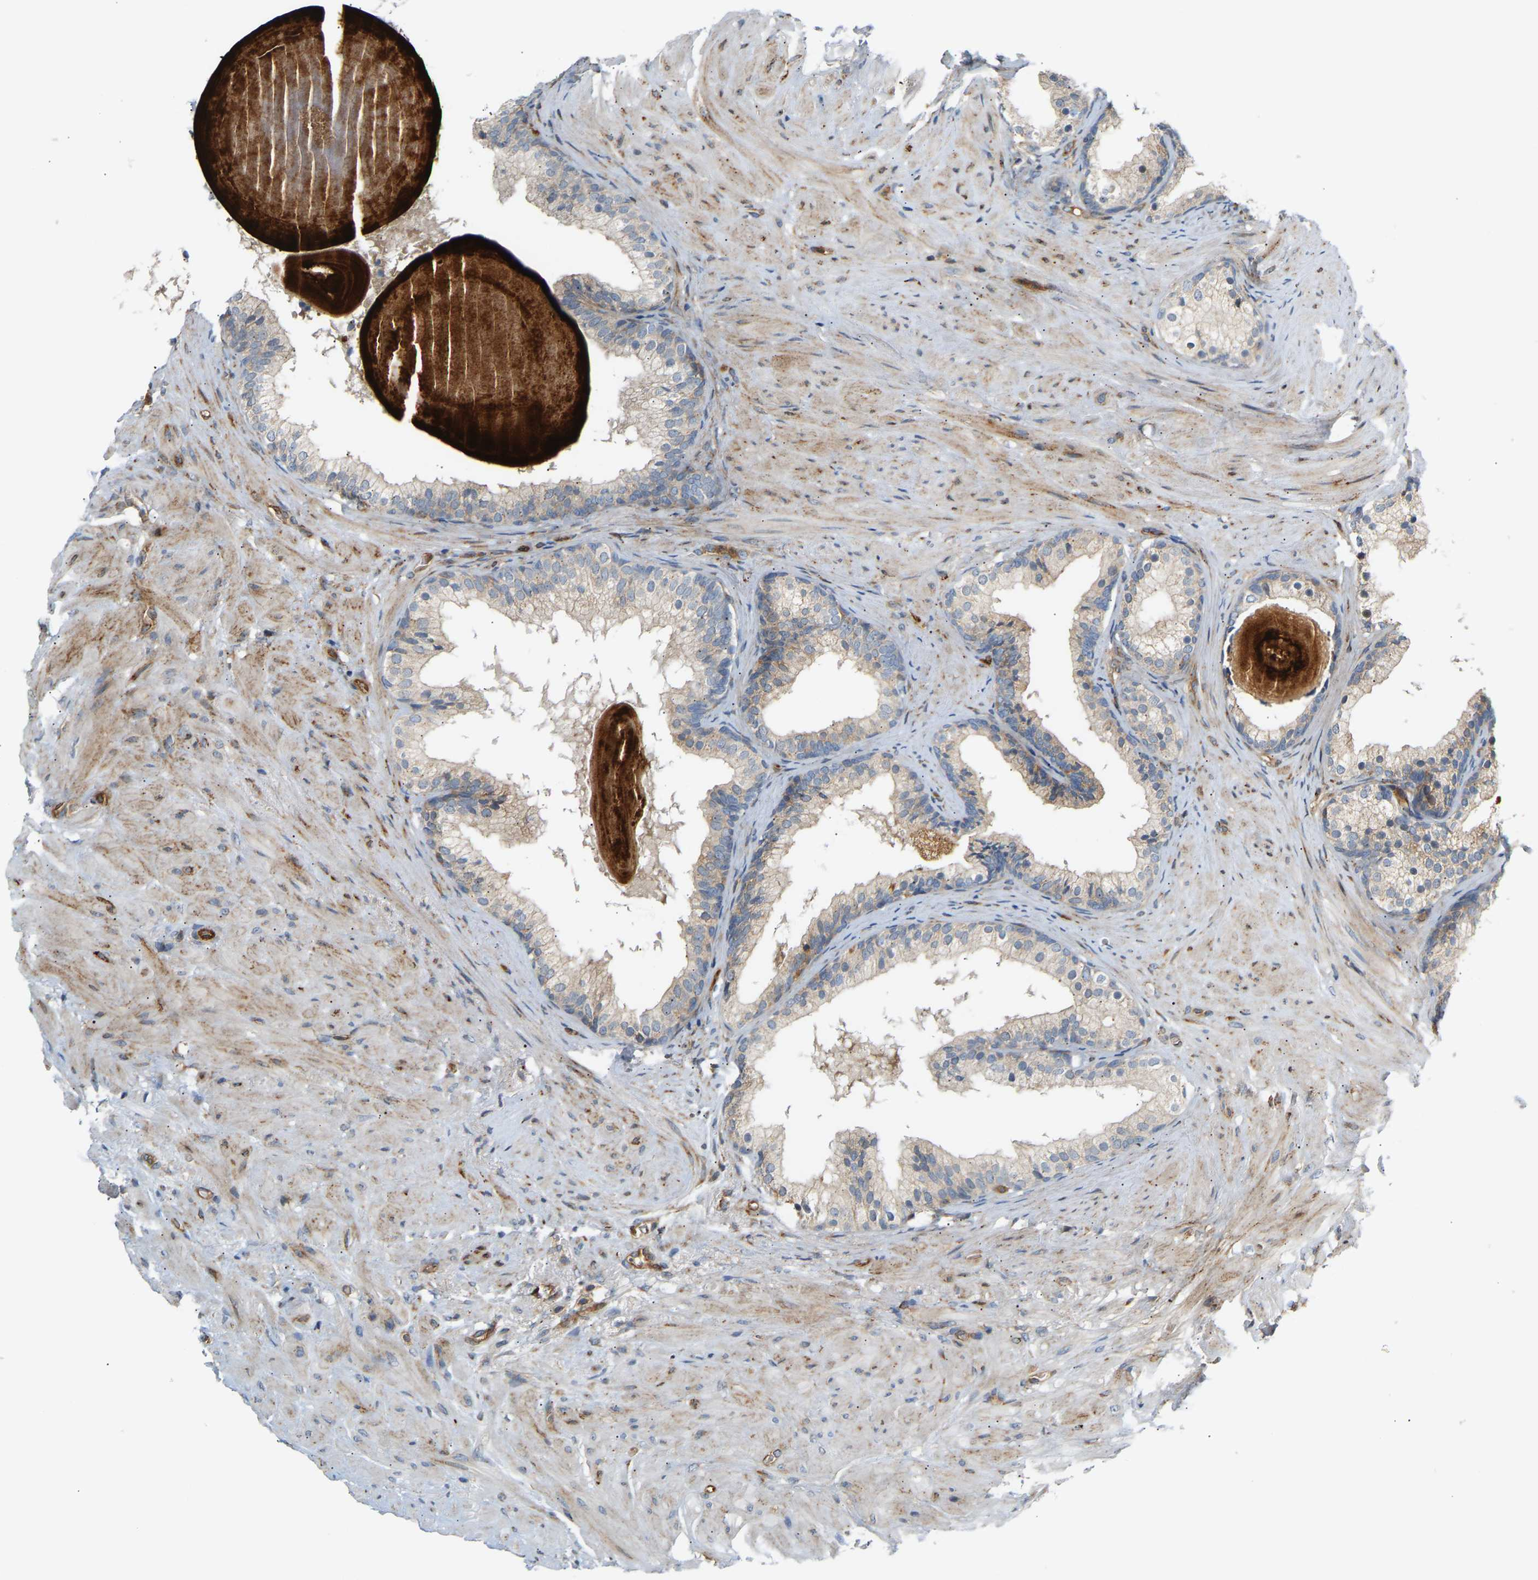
{"staining": {"intensity": "weak", "quantity": "<25%", "location": "cytoplasmic/membranous"}, "tissue": "prostate cancer", "cell_type": "Tumor cells", "image_type": "cancer", "snomed": [{"axis": "morphology", "description": "Adenocarcinoma, Low grade"}, {"axis": "topography", "description": "Prostate"}], "caption": "Protein analysis of prostate adenocarcinoma (low-grade) reveals no significant expression in tumor cells.", "gene": "PLCG2", "patient": {"sex": "male", "age": 69}}